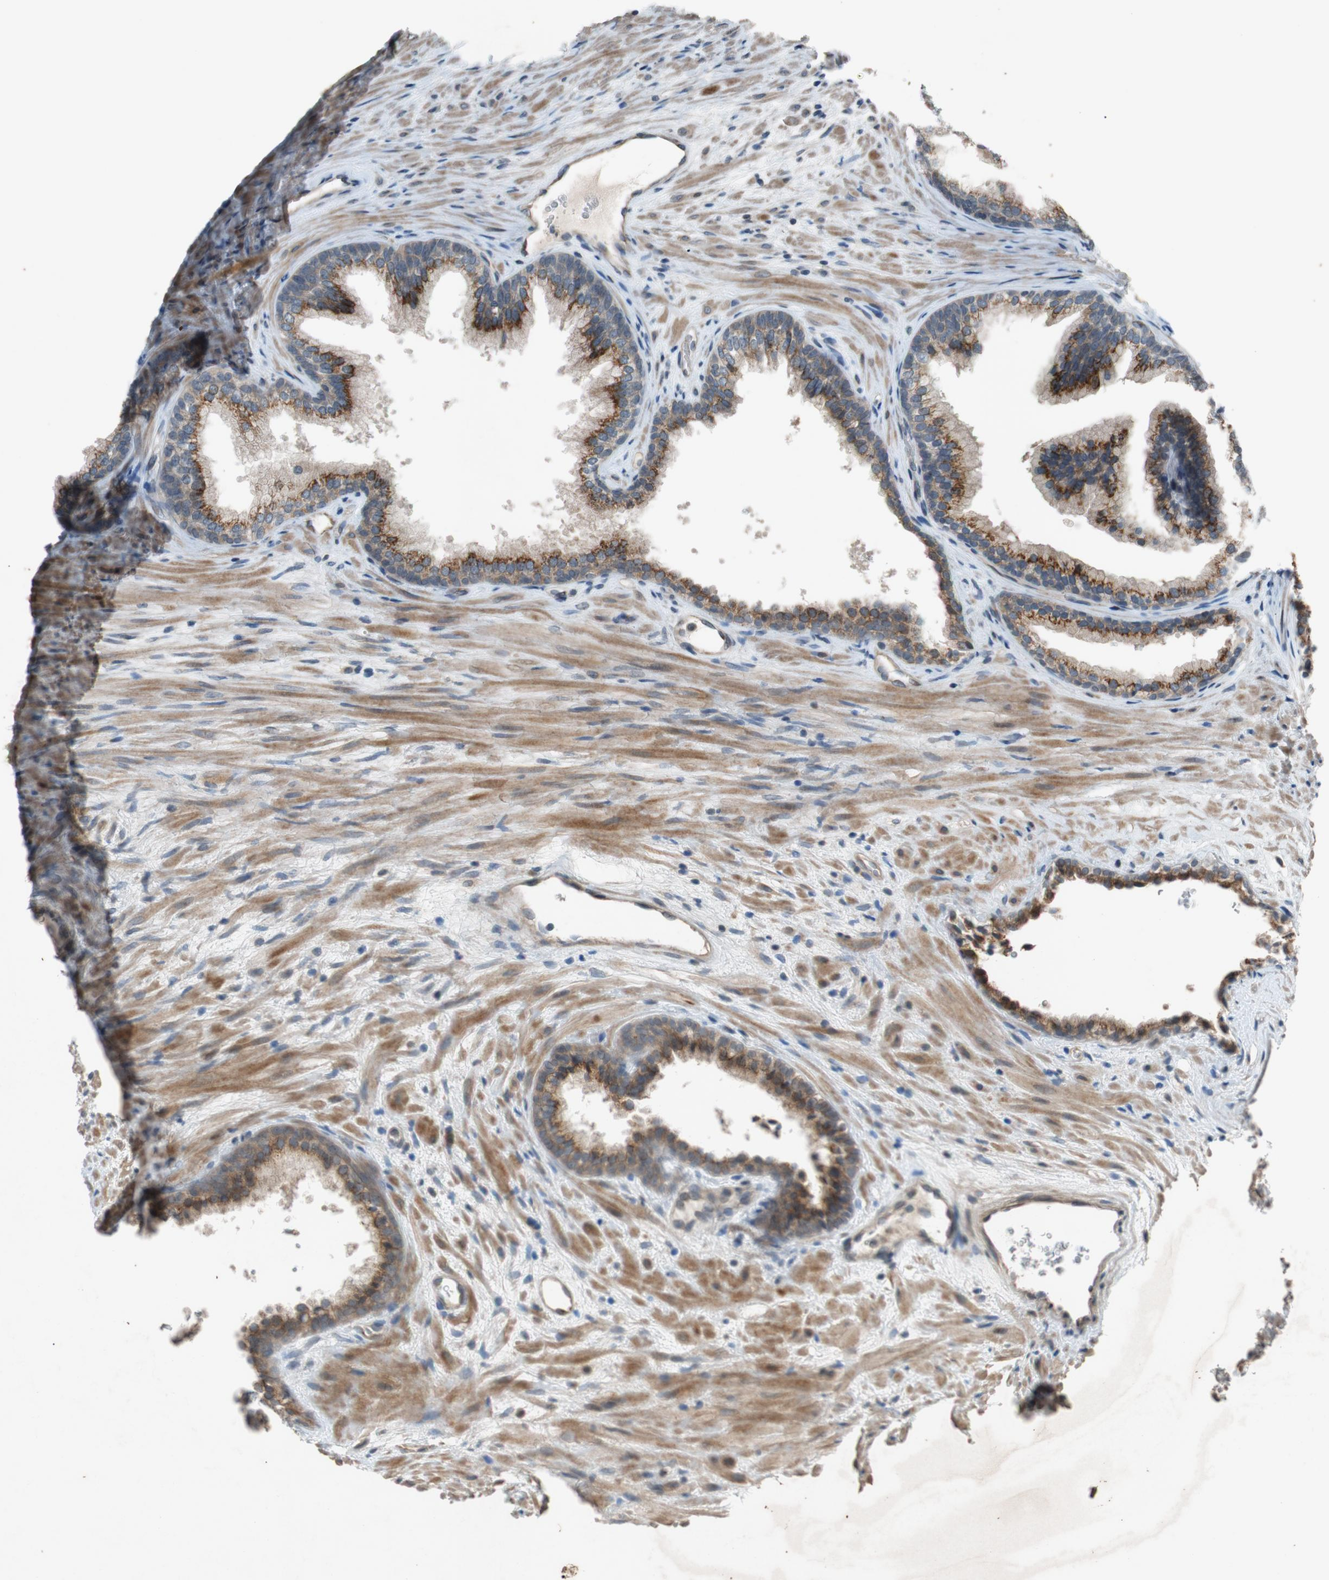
{"staining": {"intensity": "weak", "quantity": ">75%", "location": "none"}, "tissue": "prostate", "cell_type": "Glandular cells", "image_type": "normal", "snomed": [{"axis": "morphology", "description": "Normal tissue, NOS"}, {"axis": "topography", "description": "Prostate"}], "caption": "Prostate stained with a brown dye shows weak None positive staining in approximately >75% of glandular cells.", "gene": "ATP2C1", "patient": {"sex": "male", "age": 76}}